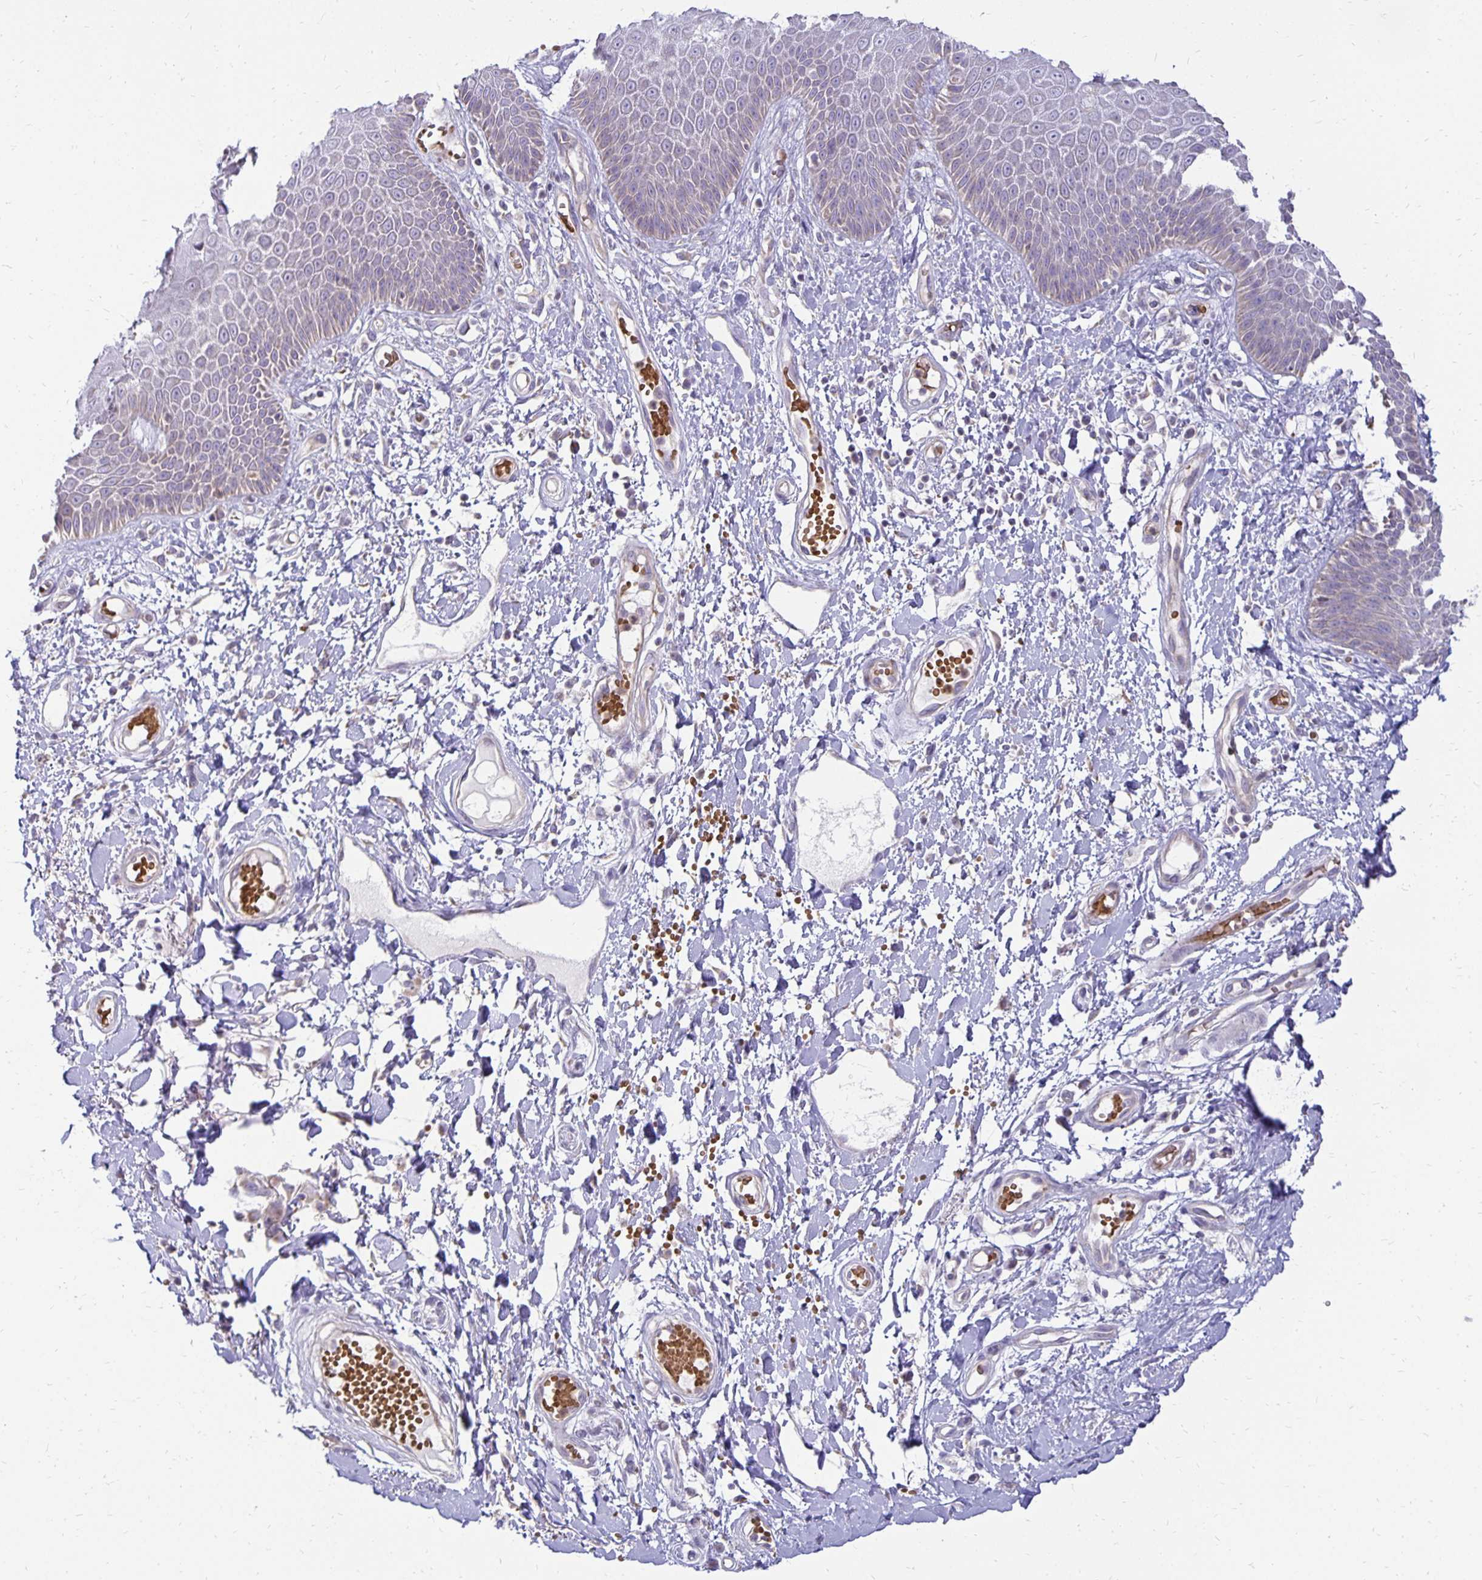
{"staining": {"intensity": "weak", "quantity": "<25%", "location": "cytoplasmic/membranous"}, "tissue": "skin", "cell_type": "Epidermal cells", "image_type": "normal", "snomed": [{"axis": "morphology", "description": "Normal tissue, NOS"}, {"axis": "topography", "description": "Anal"}, {"axis": "topography", "description": "Peripheral nerve tissue"}], "caption": "Immunohistochemical staining of normal skin demonstrates no significant positivity in epidermal cells.", "gene": "FN3K", "patient": {"sex": "male", "age": 78}}